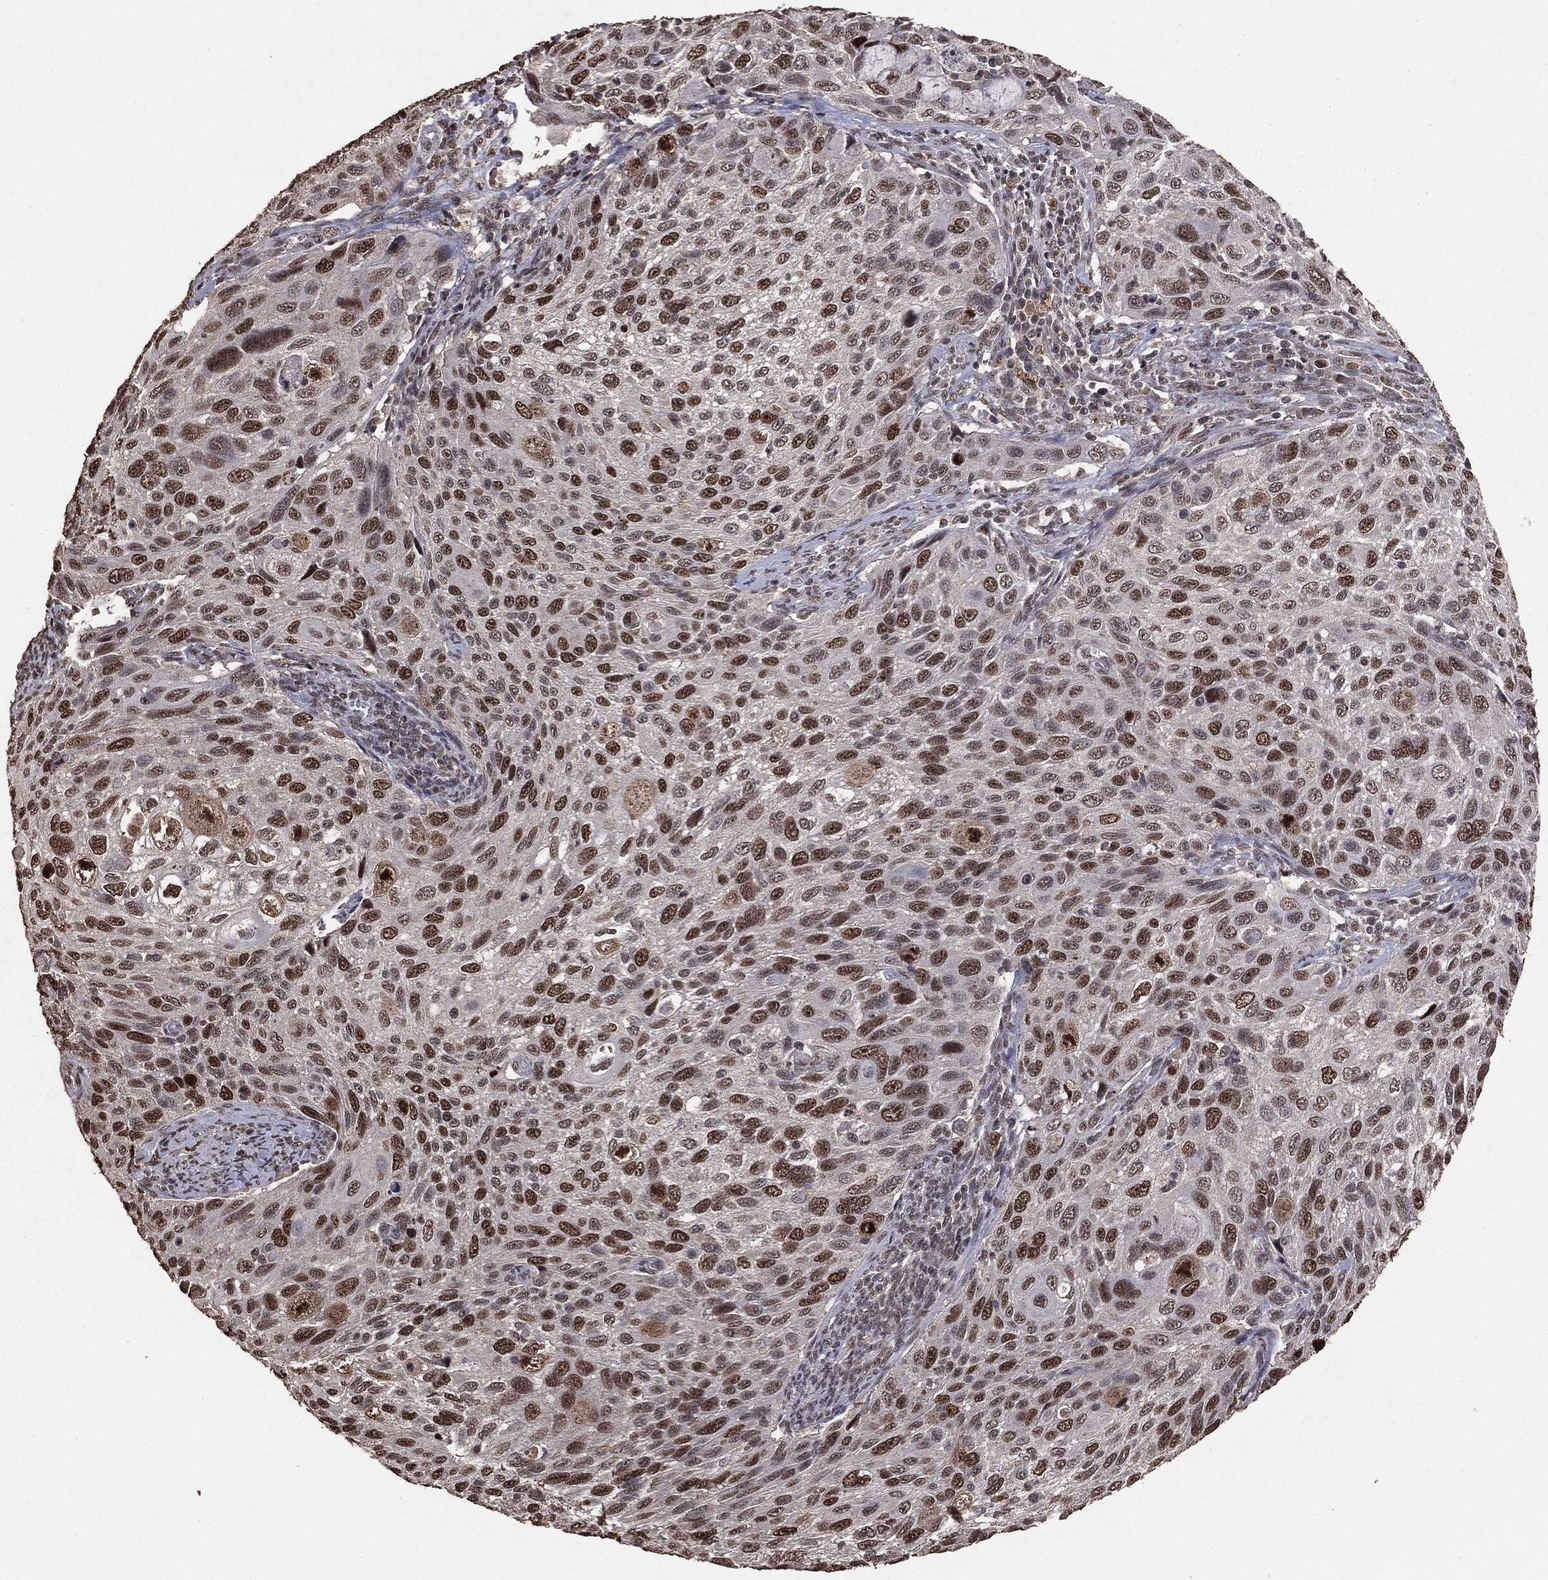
{"staining": {"intensity": "strong", "quantity": "25%-75%", "location": "nuclear"}, "tissue": "cervical cancer", "cell_type": "Tumor cells", "image_type": "cancer", "snomed": [{"axis": "morphology", "description": "Squamous cell carcinoma, NOS"}, {"axis": "topography", "description": "Cervix"}], "caption": "Immunohistochemical staining of human cervical cancer (squamous cell carcinoma) displays high levels of strong nuclear staining in approximately 25%-75% of tumor cells. Using DAB (brown) and hematoxylin (blue) stains, captured at high magnification using brightfield microscopy.", "gene": "RAD18", "patient": {"sex": "female", "age": 70}}